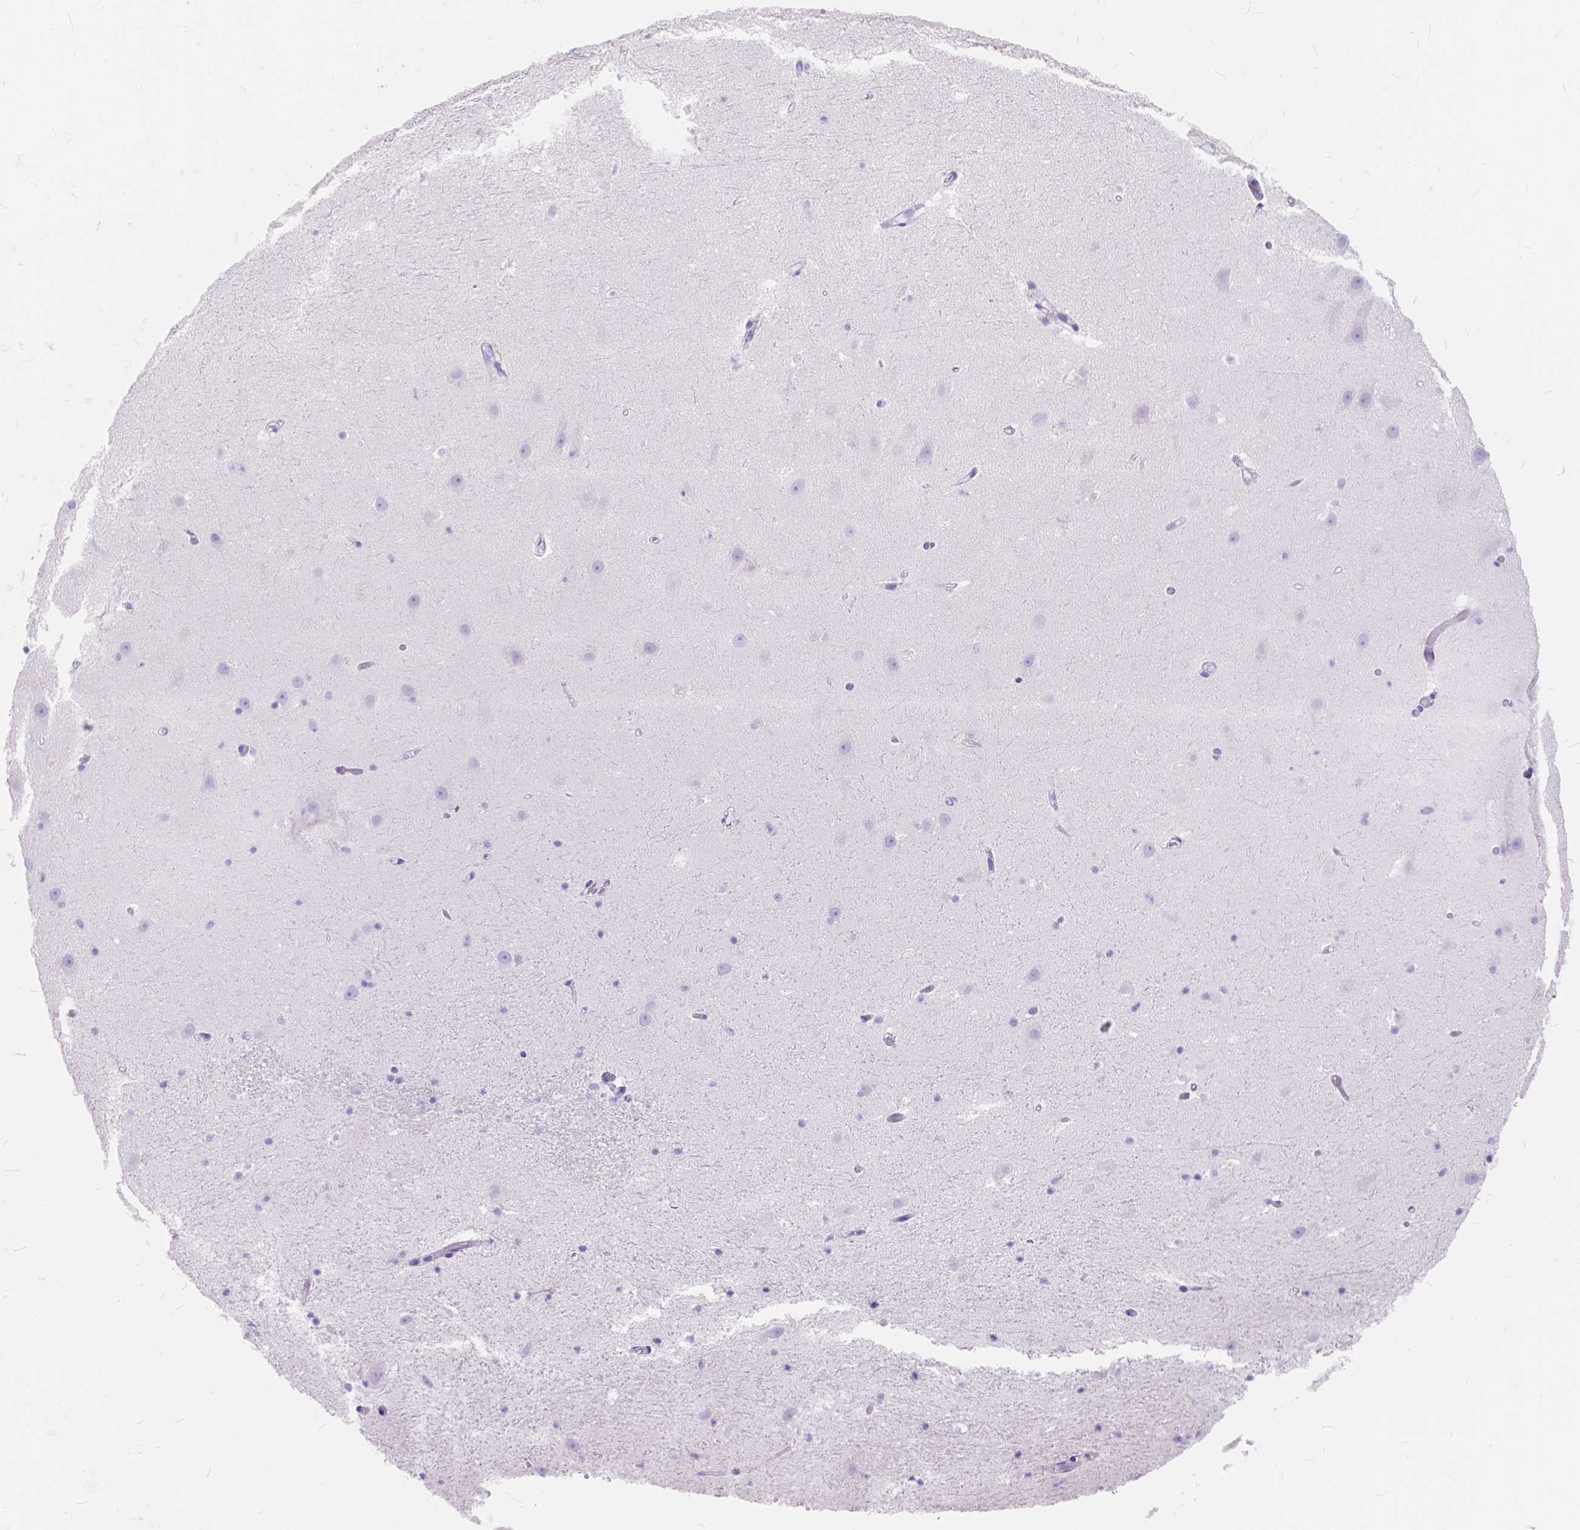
{"staining": {"intensity": "negative", "quantity": "none", "location": "none"}, "tissue": "hippocampus", "cell_type": "Glial cells", "image_type": "normal", "snomed": [{"axis": "morphology", "description": "Normal tissue, NOS"}, {"axis": "topography", "description": "Hippocampus"}], "caption": "Hippocampus stained for a protein using immunohistochemistry (IHC) demonstrates no expression glial cells.", "gene": "FOXL2", "patient": {"sex": "male", "age": 26}}